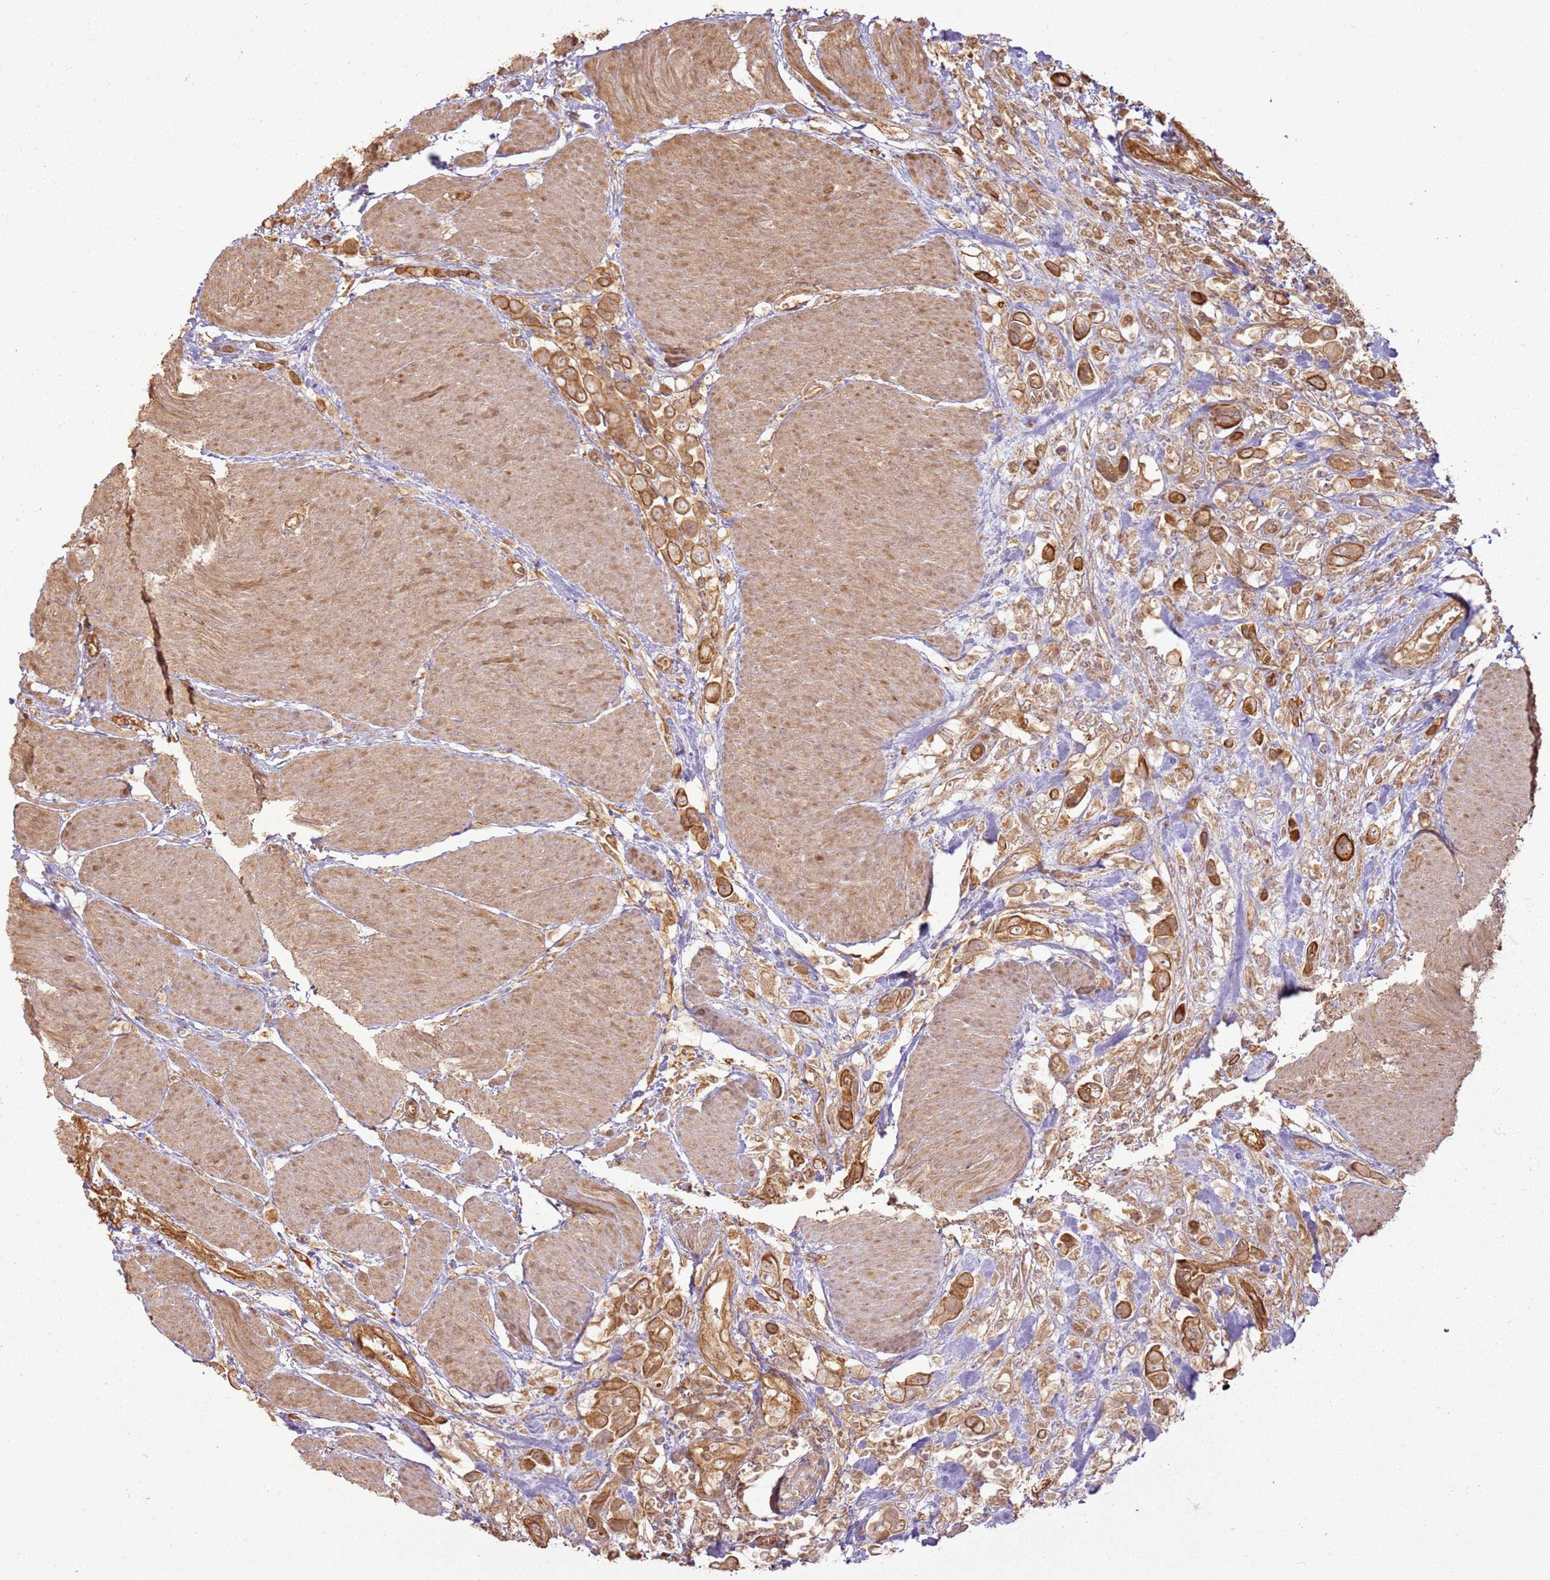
{"staining": {"intensity": "moderate", "quantity": ">75%", "location": "cytoplasmic/membranous"}, "tissue": "urothelial cancer", "cell_type": "Tumor cells", "image_type": "cancer", "snomed": [{"axis": "morphology", "description": "Urothelial carcinoma, High grade"}, {"axis": "topography", "description": "Urinary bladder"}], "caption": "Brown immunohistochemical staining in urothelial cancer exhibits moderate cytoplasmic/membranous positivity in about >75% of tumor cells.", "gene": "ZNF776", "patient": {"sex": "male", "age": 50}}